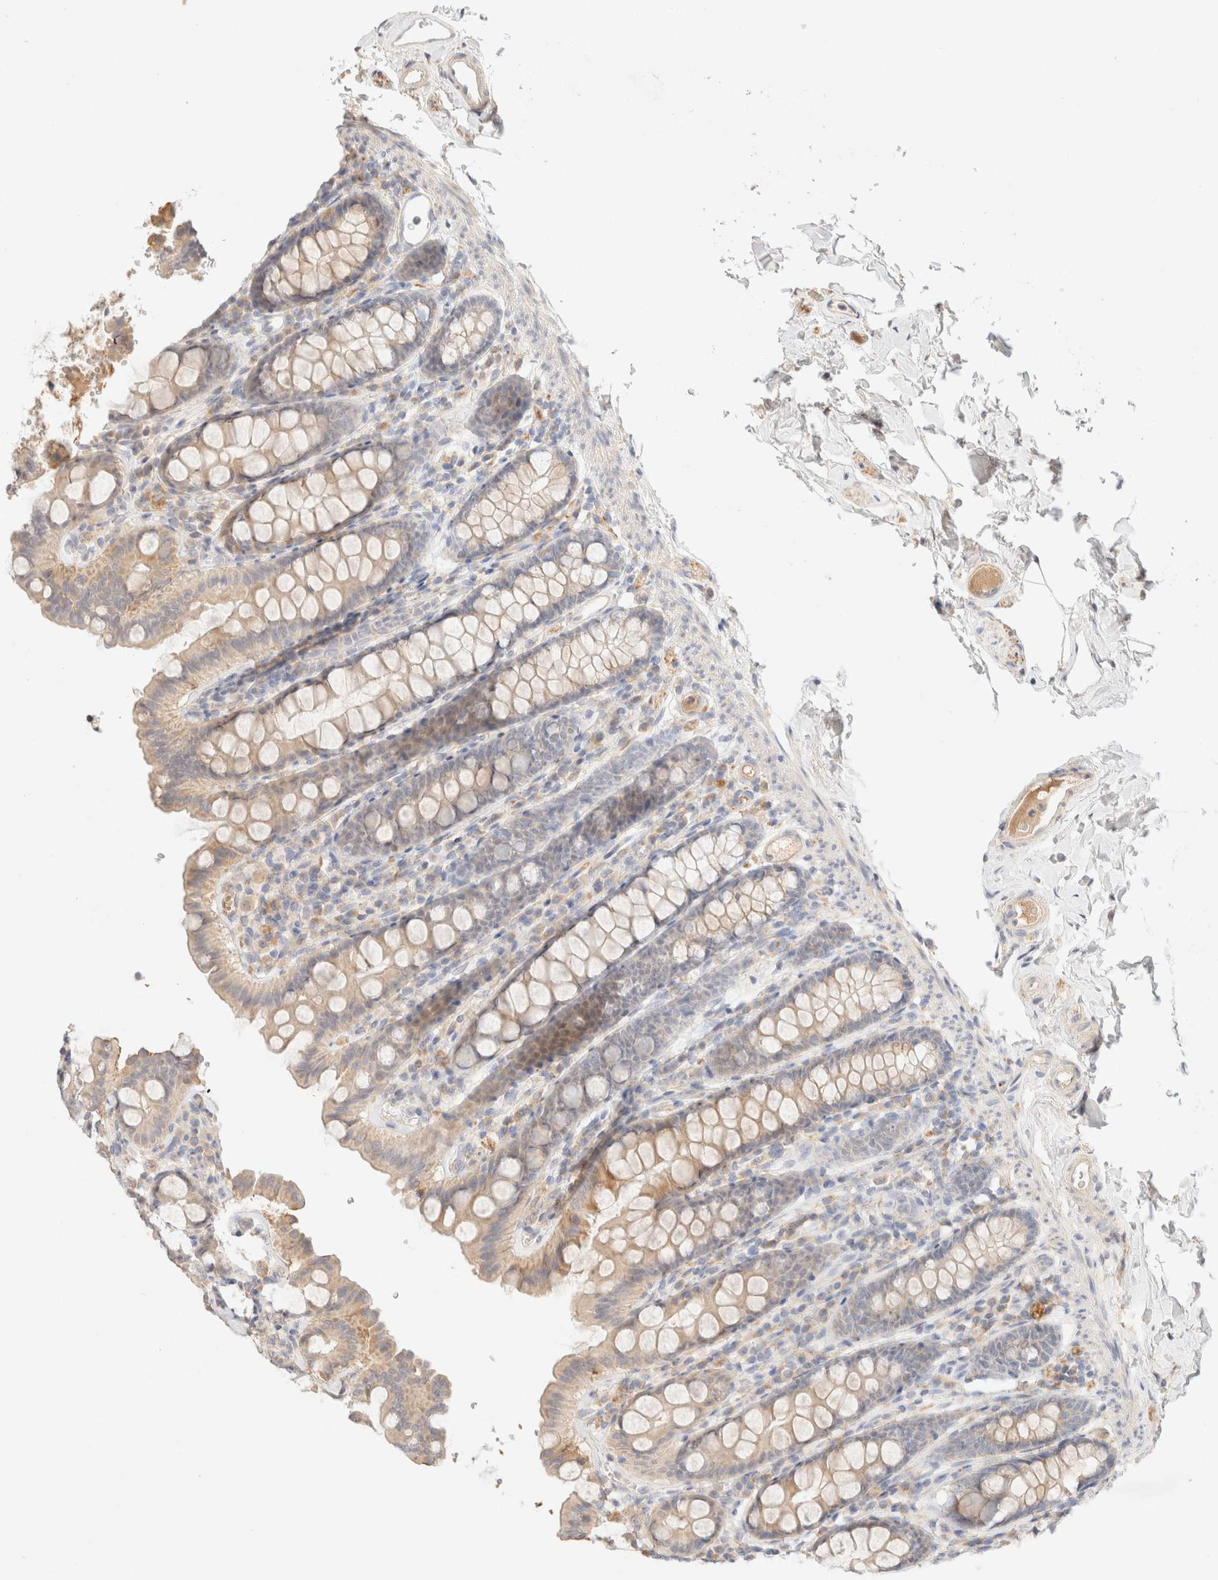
{"staining": {"intensity": "negative", "quantity": "none", "location": "none"}, "tissue": "colon", "cell_type": "Endothelial cells", "image_type": "normal", "snomed": [{"axis": "morphology", "description": "Normal tissue, NOS"}, {"axis": "topography", "description": "Colon"}, {"axis": "topography", "description": "Peripheral nerve tissue"}], "caption": "Immunohistochemistry (IHC) photomicrograph of unremarkable colon: colon stained with DAB displays no significant protein staining in endothelial cells. Brightfield microscopy of immunohistochemistry stained with DAB (brown) and hematoxylin (blue), captured at high magnification.", "gene": "SNTB1", "patient": {"sex": "female", "age": 61}}